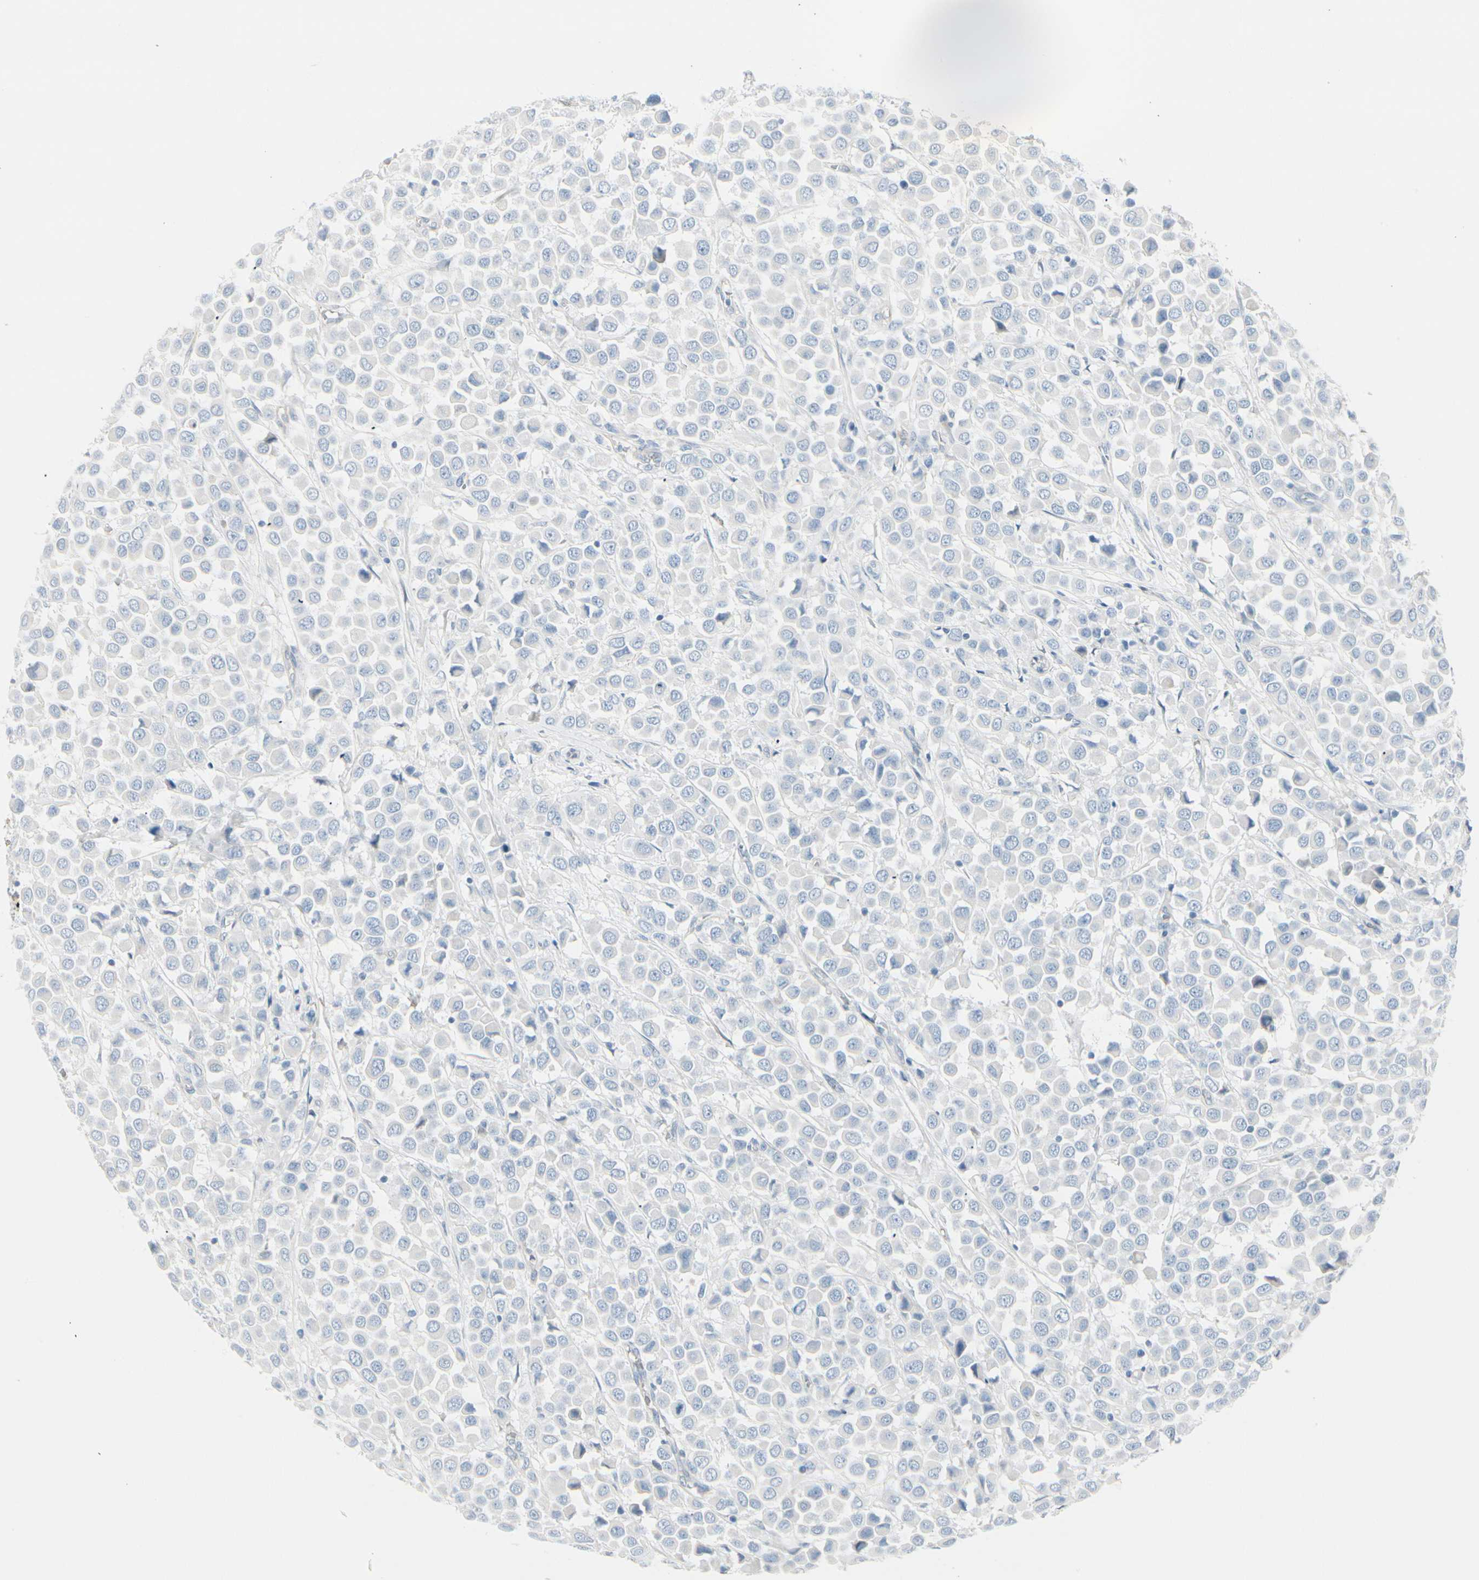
{"staining": {"intensity": "negative", "quantity": "none", "location": "none"}, "tissue": "breast cancer", "cell_type": "Tumor cells", "image_type": "cancer", "snomed": [{"axis": "morphology", "description": "Duct carcinoma"}, {"axis": "topography", "description": "Breast"}], "caption": "IHC of breast cancer (invasive ductal carcinoma) demonstrates no expression in tumor cells.", "gene": "CDHR5", "patient": {"sex": "female", "age": 61}}